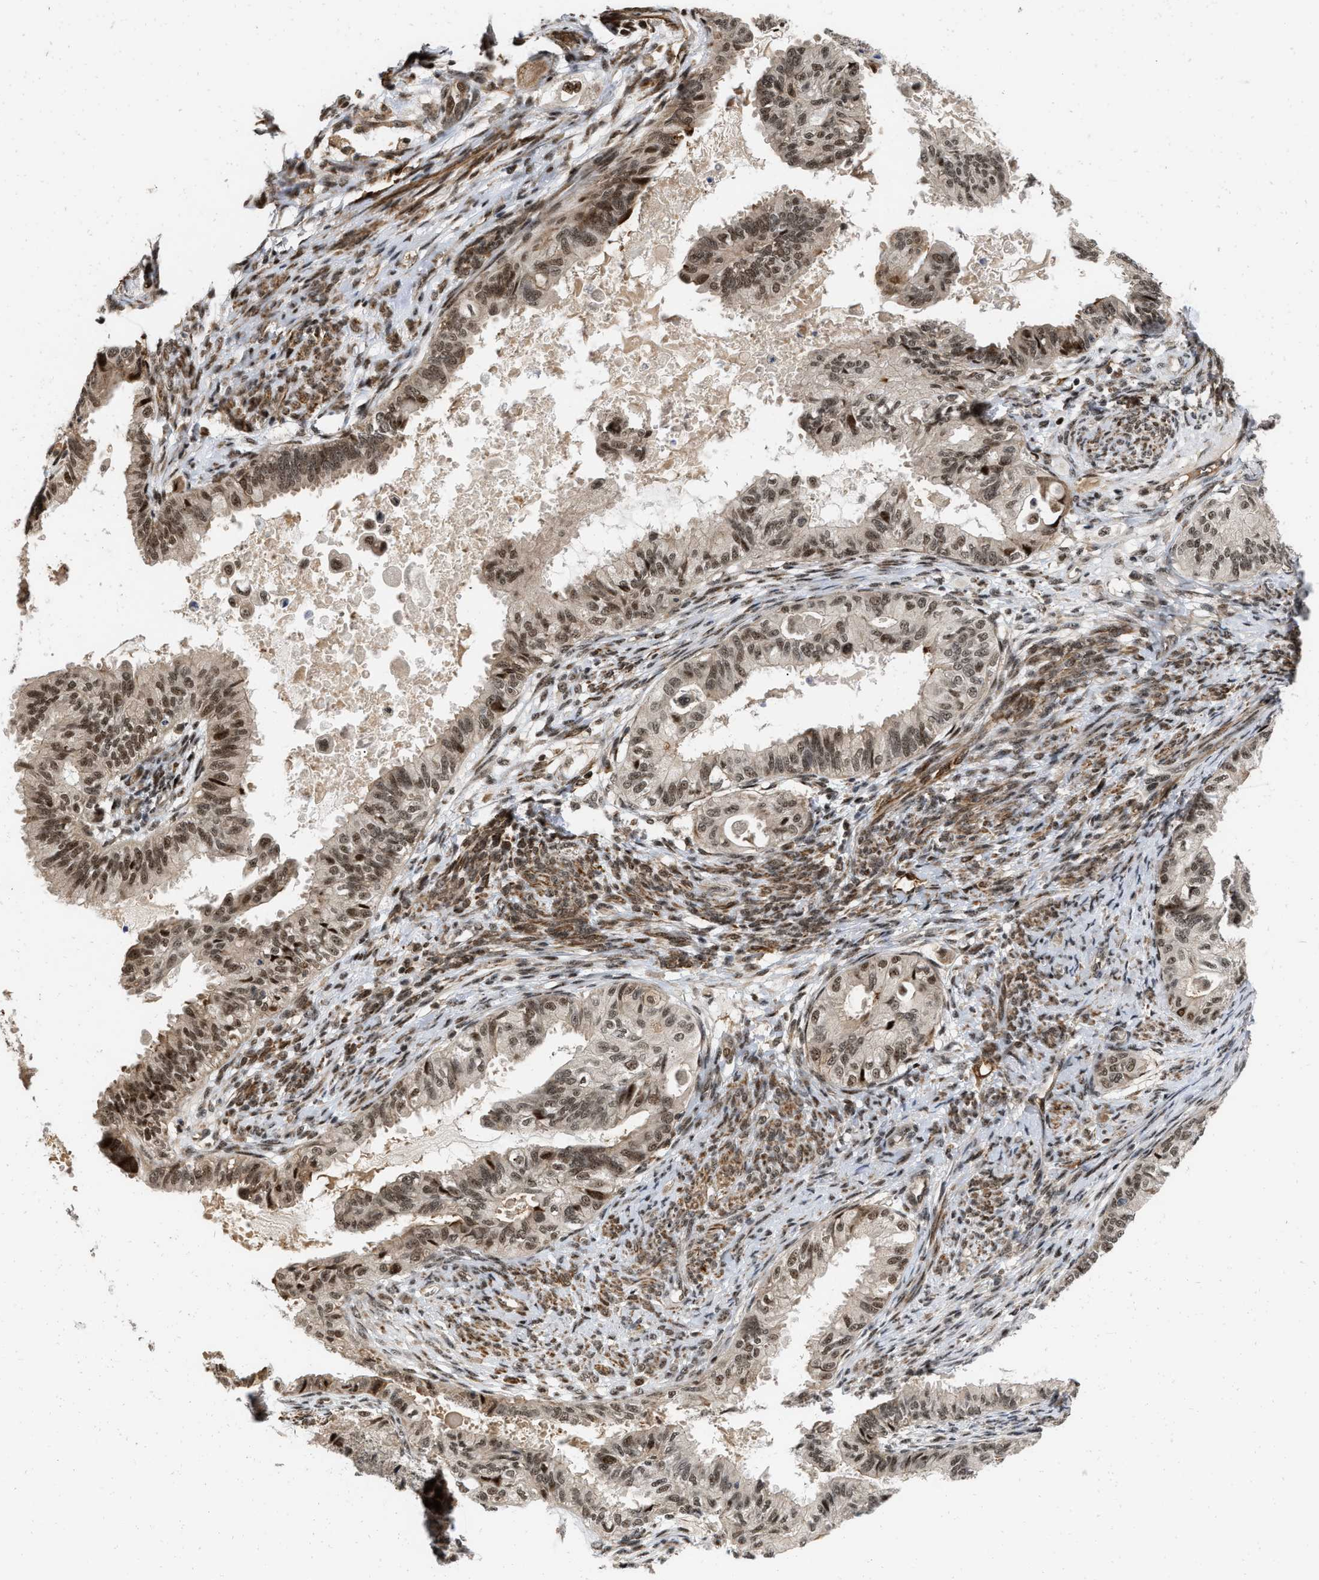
{"staining": {"intensity": "moderate", "quantity": ">75%", "location": "nuclear"}, "tissue": "cervical cancer", "cell_type": "Tumor cells", "image_type": "cancer", "snomed": [{"axis": "morphology", "description": "Normal tissue, NOS"}, {"axis": "morphology", "description": "Adenocarcinoma, NOS"}, {"axis": "topography", "description": "Cervix"}, {"axis": "topography", "description": "Endometrium"}], "caption": "Immunohistochemical staining of human cervical cancer (adenocarcinoma) displays medium levels of moderate nuclear expression in approximately >75% of tumor cells.", "gene": "ANKRD11", "patient": {"sex": "female", "age": 86}}